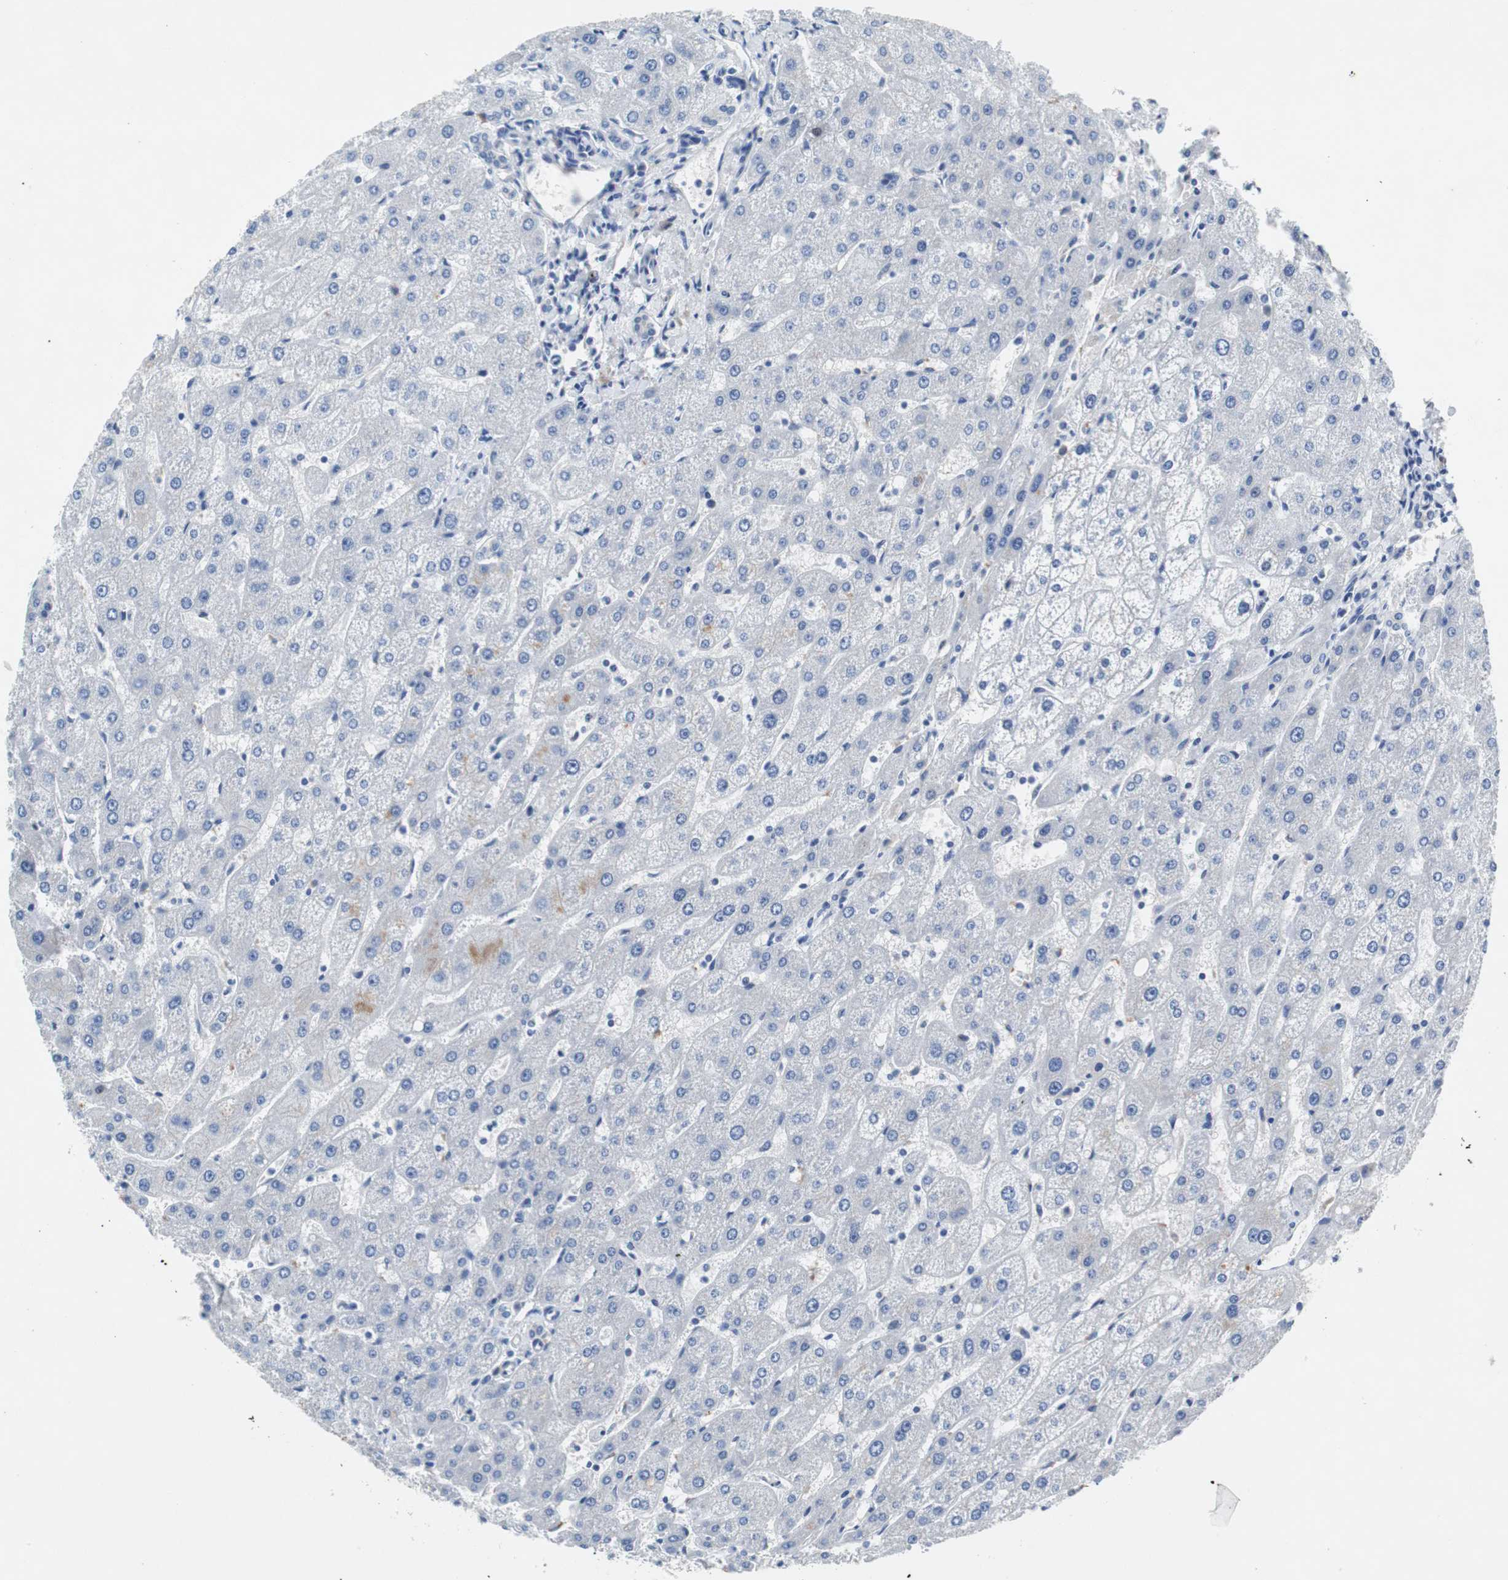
{"staining": {"intensity": "negative", "quantity": "none", "location": "none"}, "tissue": "liver", "cell_type": "Cholangiocytes", "image_type": "normal", "snomed": [{"axis": "morphology", "description": "Normal tissue, NOS"}, {"axis": "topography", "description": "Liver"}], "caption": "Immunohistochemical staining of benign human liver displays no significant expression in cholangiocytes. The staining is performed using DAB brown chromogen with nuclei counter-stained in using hematoxylin.", "gene": "EEF2K", "patient": {"sex": "male", "age": 67}}